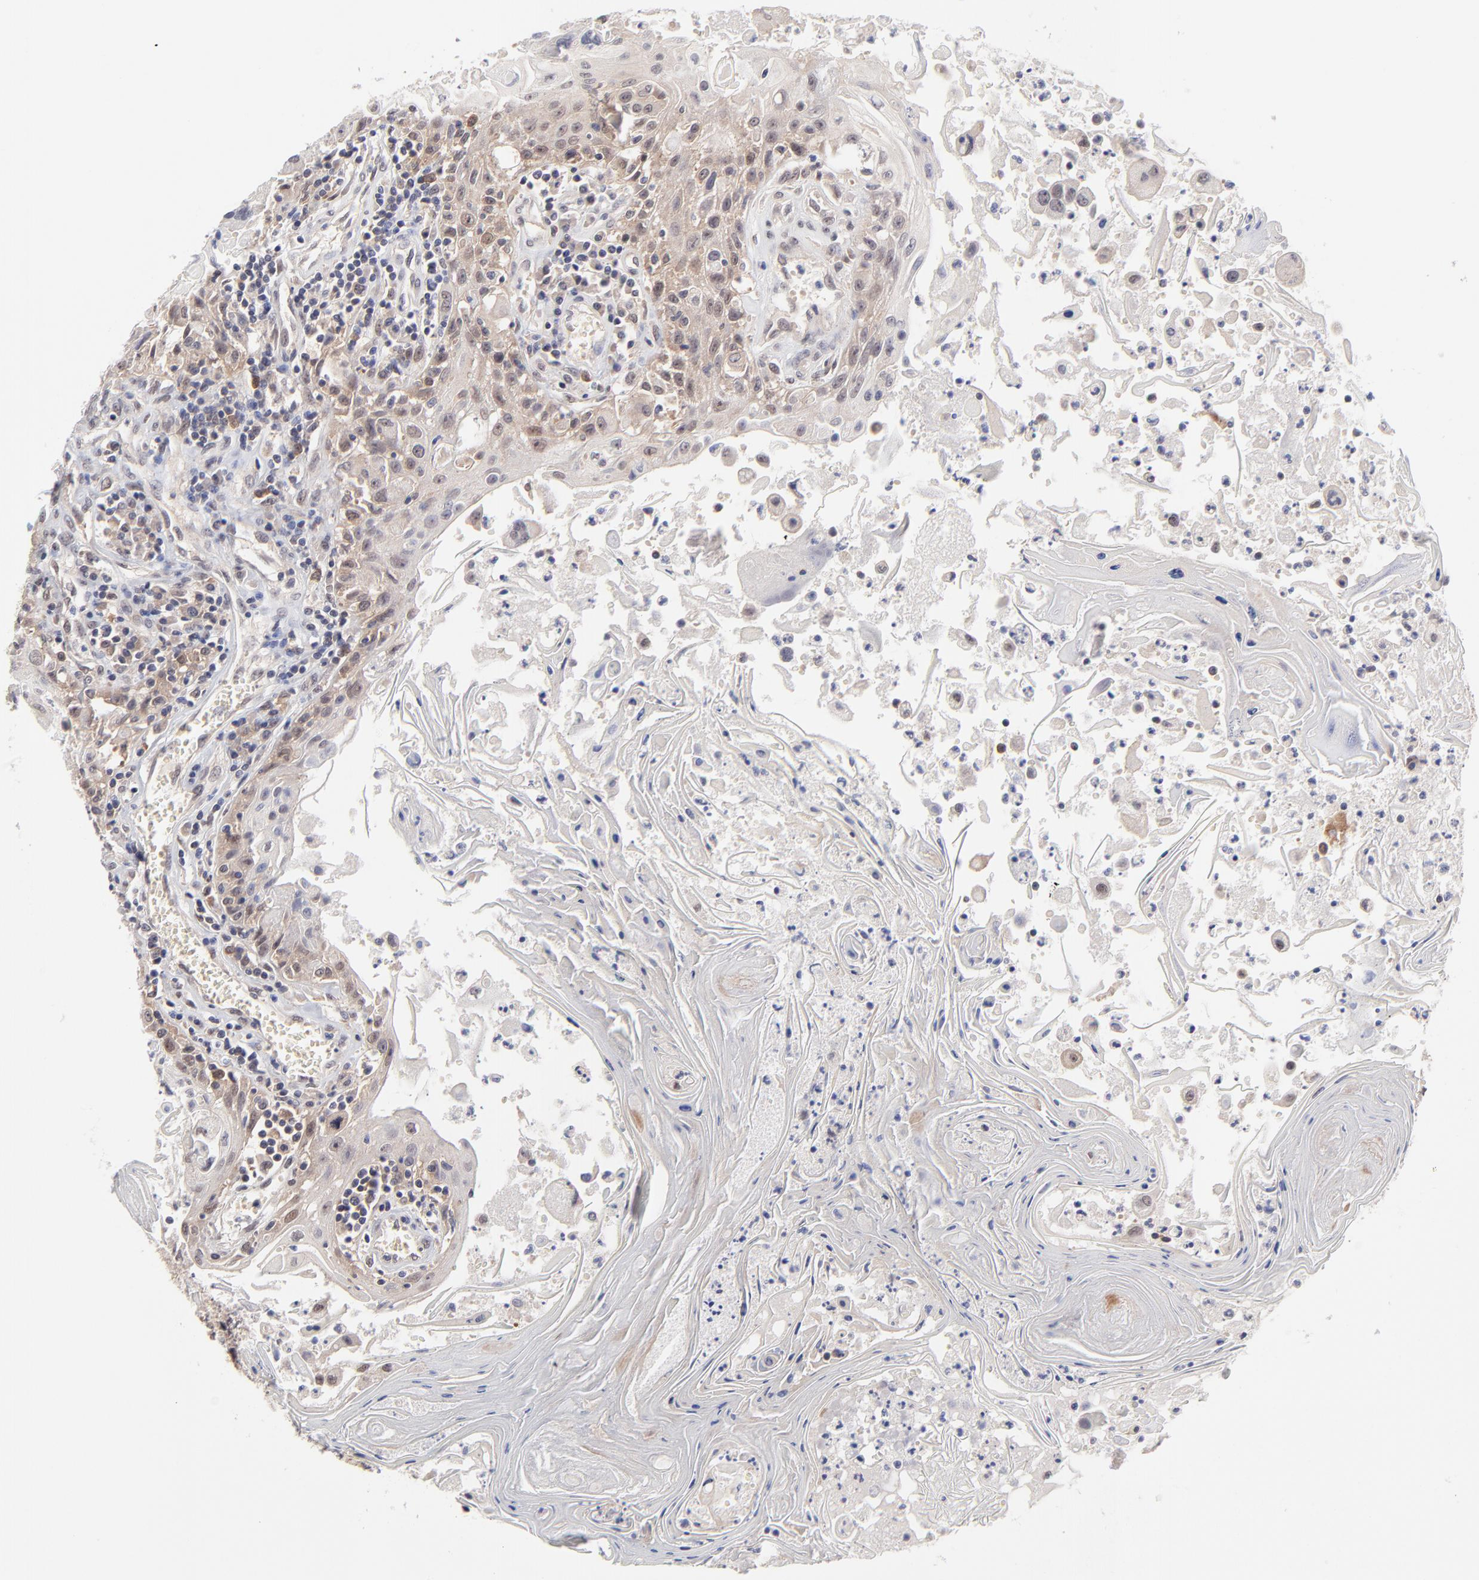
{"staining": {"intensity": "weak", "quantity": ">75%", "location": "cytoplasmic/membranous"}, "tissue": "head and neck cancer", "cell_type": "Tumor cells", "image_type": "cancer", "snomed": [{"axis": "morphology", "description": "Squamous cell carcinoma, NOS"}, {"axis": "topography", "description": "Oral tissue"}, {"axis": "topography", "description": "Head-Neck"}], "caption": "About >75% of tumor cells in human head and neck cancer (squamous cell carcinoma) display weak cytoplasmic/membranous protein staining as visualized by brown immunohistochemical staining.", "gene": "UBE2E3", "patient": {"sex": "female", "age": 76}}